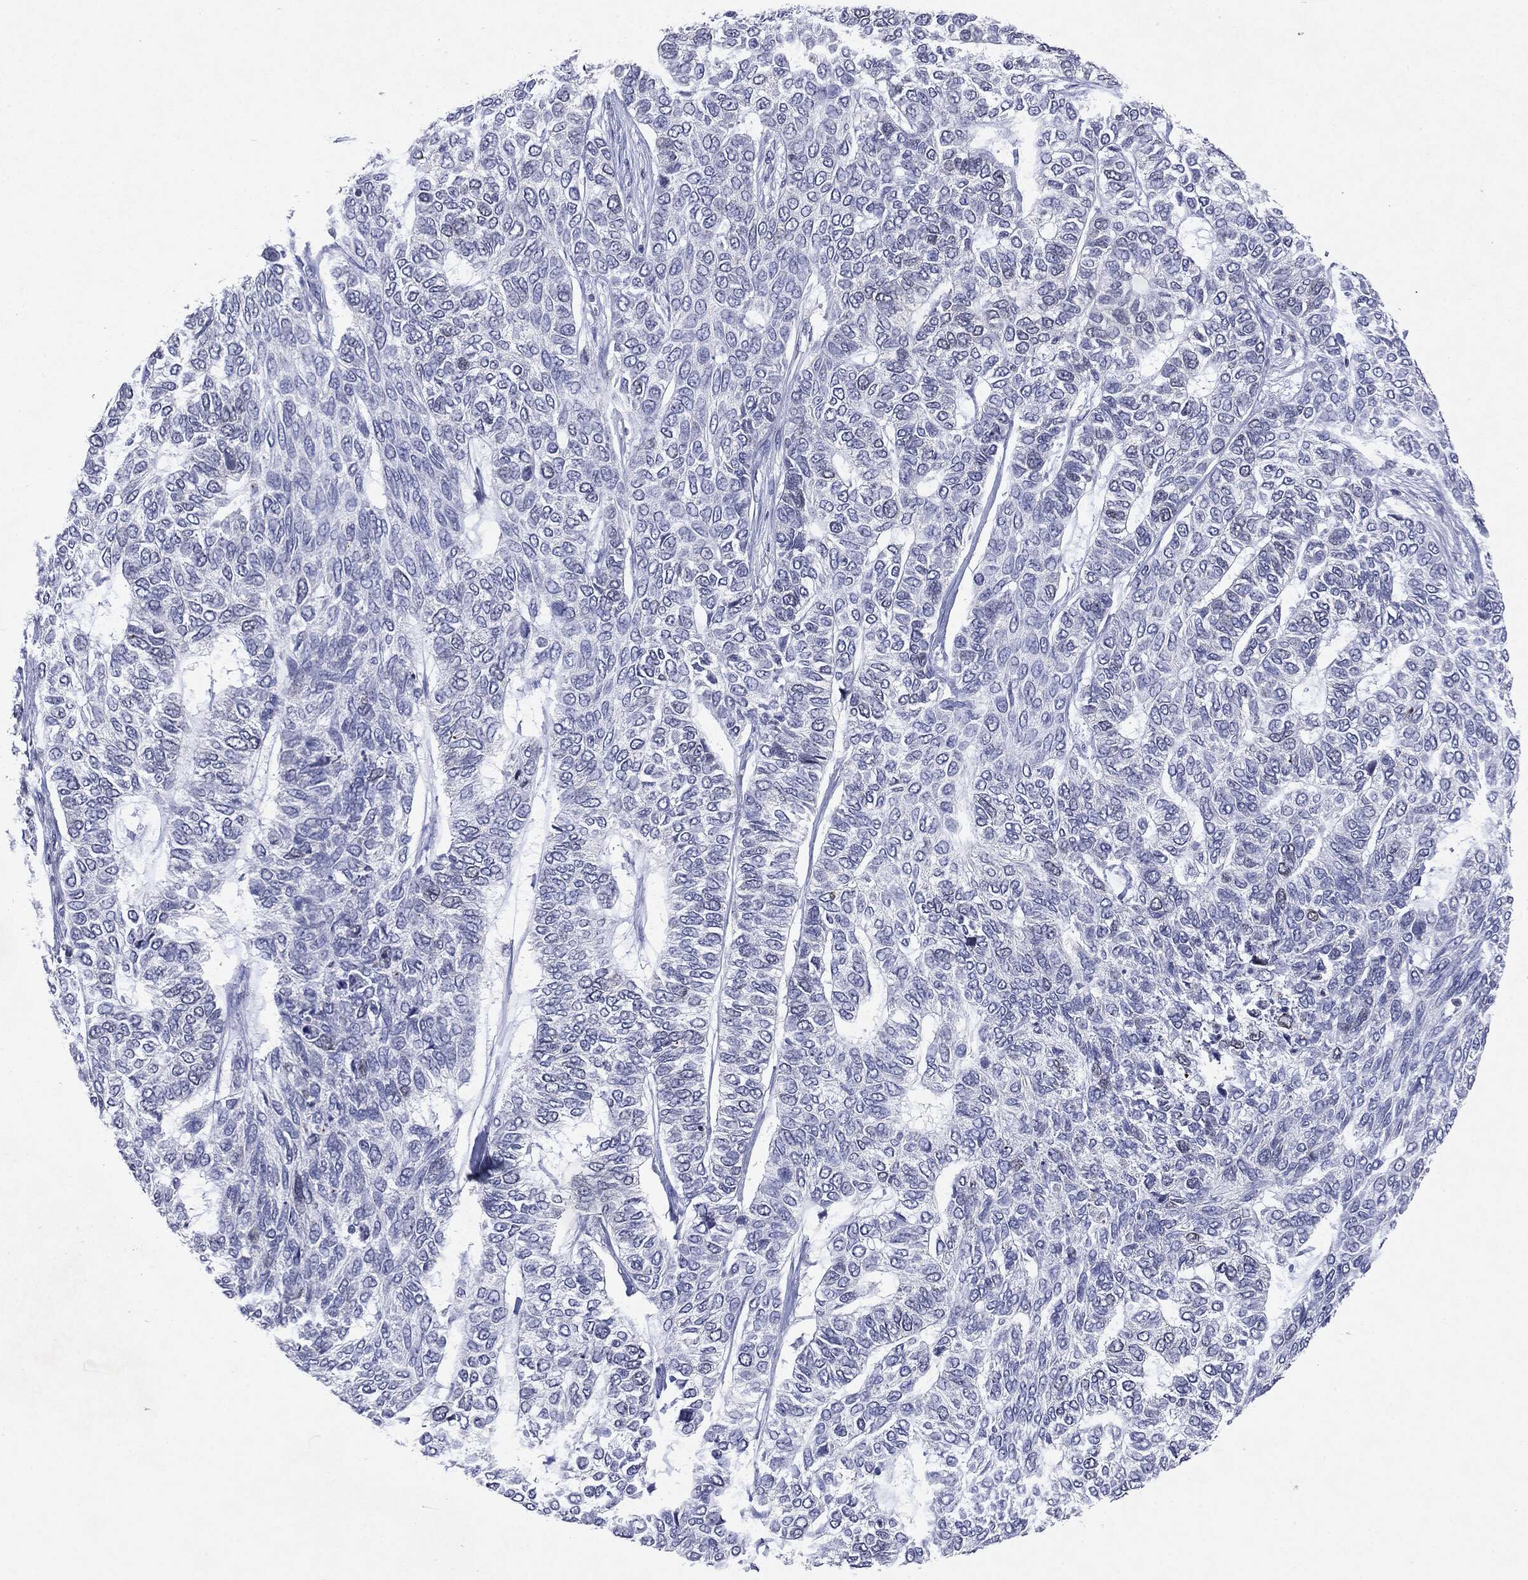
{"staining": {"intensity": "negative", "quantity": "none", "location": "none"}, "tissue": "skin cancer", "cell_type": "Tumor cells", "image_type": "cancer", "snomed": [{"axis": "morphology", "description": "Basal cell carcinoma"}, {"axis": "topography", "description": "Skin"}], "caption": "There is no significant expression in tumor cells of skin basal cell carcinoma. The staining is performed using DAB (3,3'-diaminobenzidine) brown chromogen with nuclei counter-stained in using hematoxylin.", "gene": "KIF2C", "patient": {"sex": "female", "age": 65}}